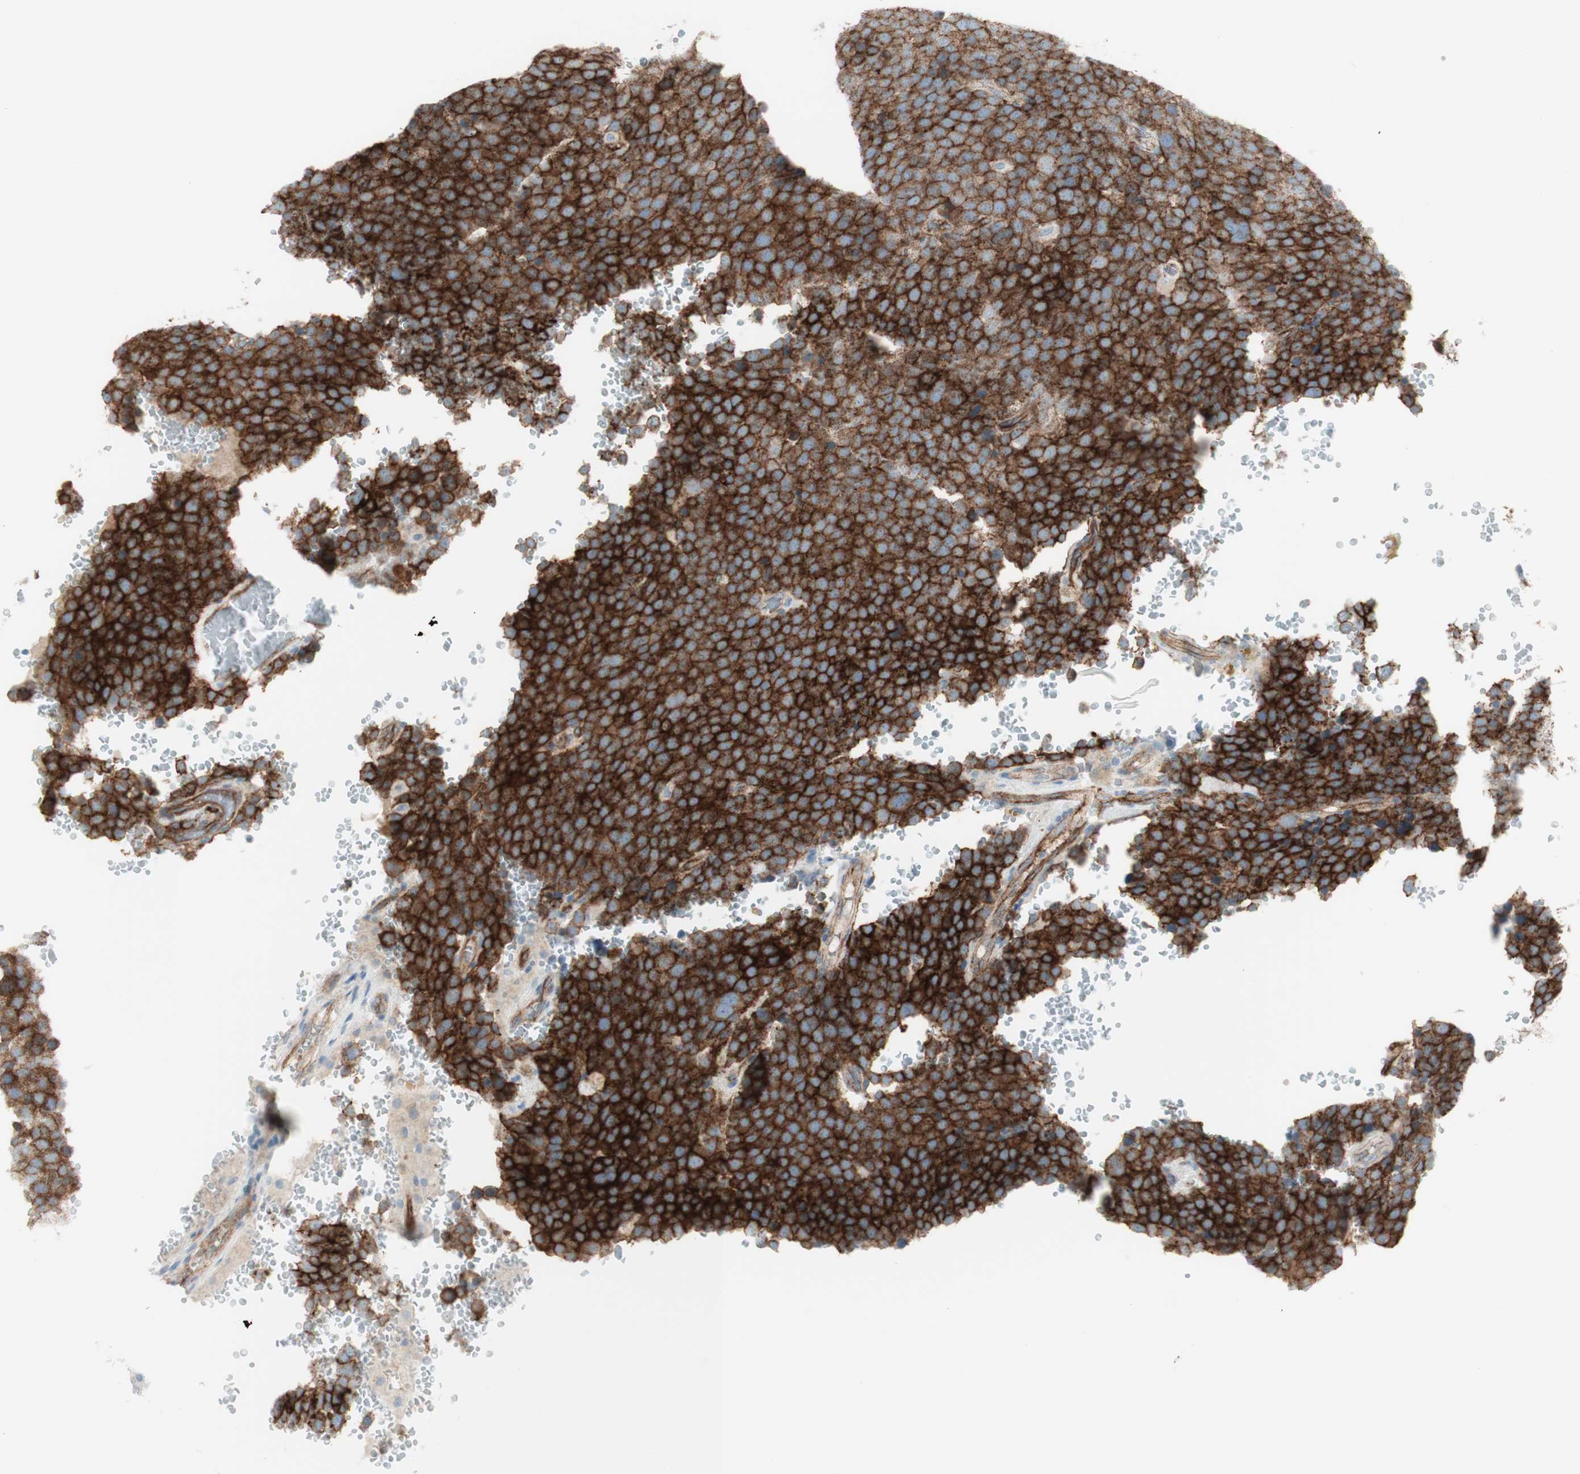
{"staining": {"intensity": "strong", "quantity": ">75%", "location": "cytoplasmic/membranous"}, "tissue": "testis cancer", "cell_type": "Tumor cells", "image_type": "cancer", "snomed": [{"axis": "morphology", "description": "Seminoma, NOS"}, {"axis": "topography", "description": "Testis"}], "caption": "Immunohistochemistry (IHC) (DAB) staining of seminoma (testis) reveals strong cytoplasmic/membranous protein positivity in approximately >75% of tumor cells.", "gene": "MYO6", "patient": {"sex": "male", "age": 71}}